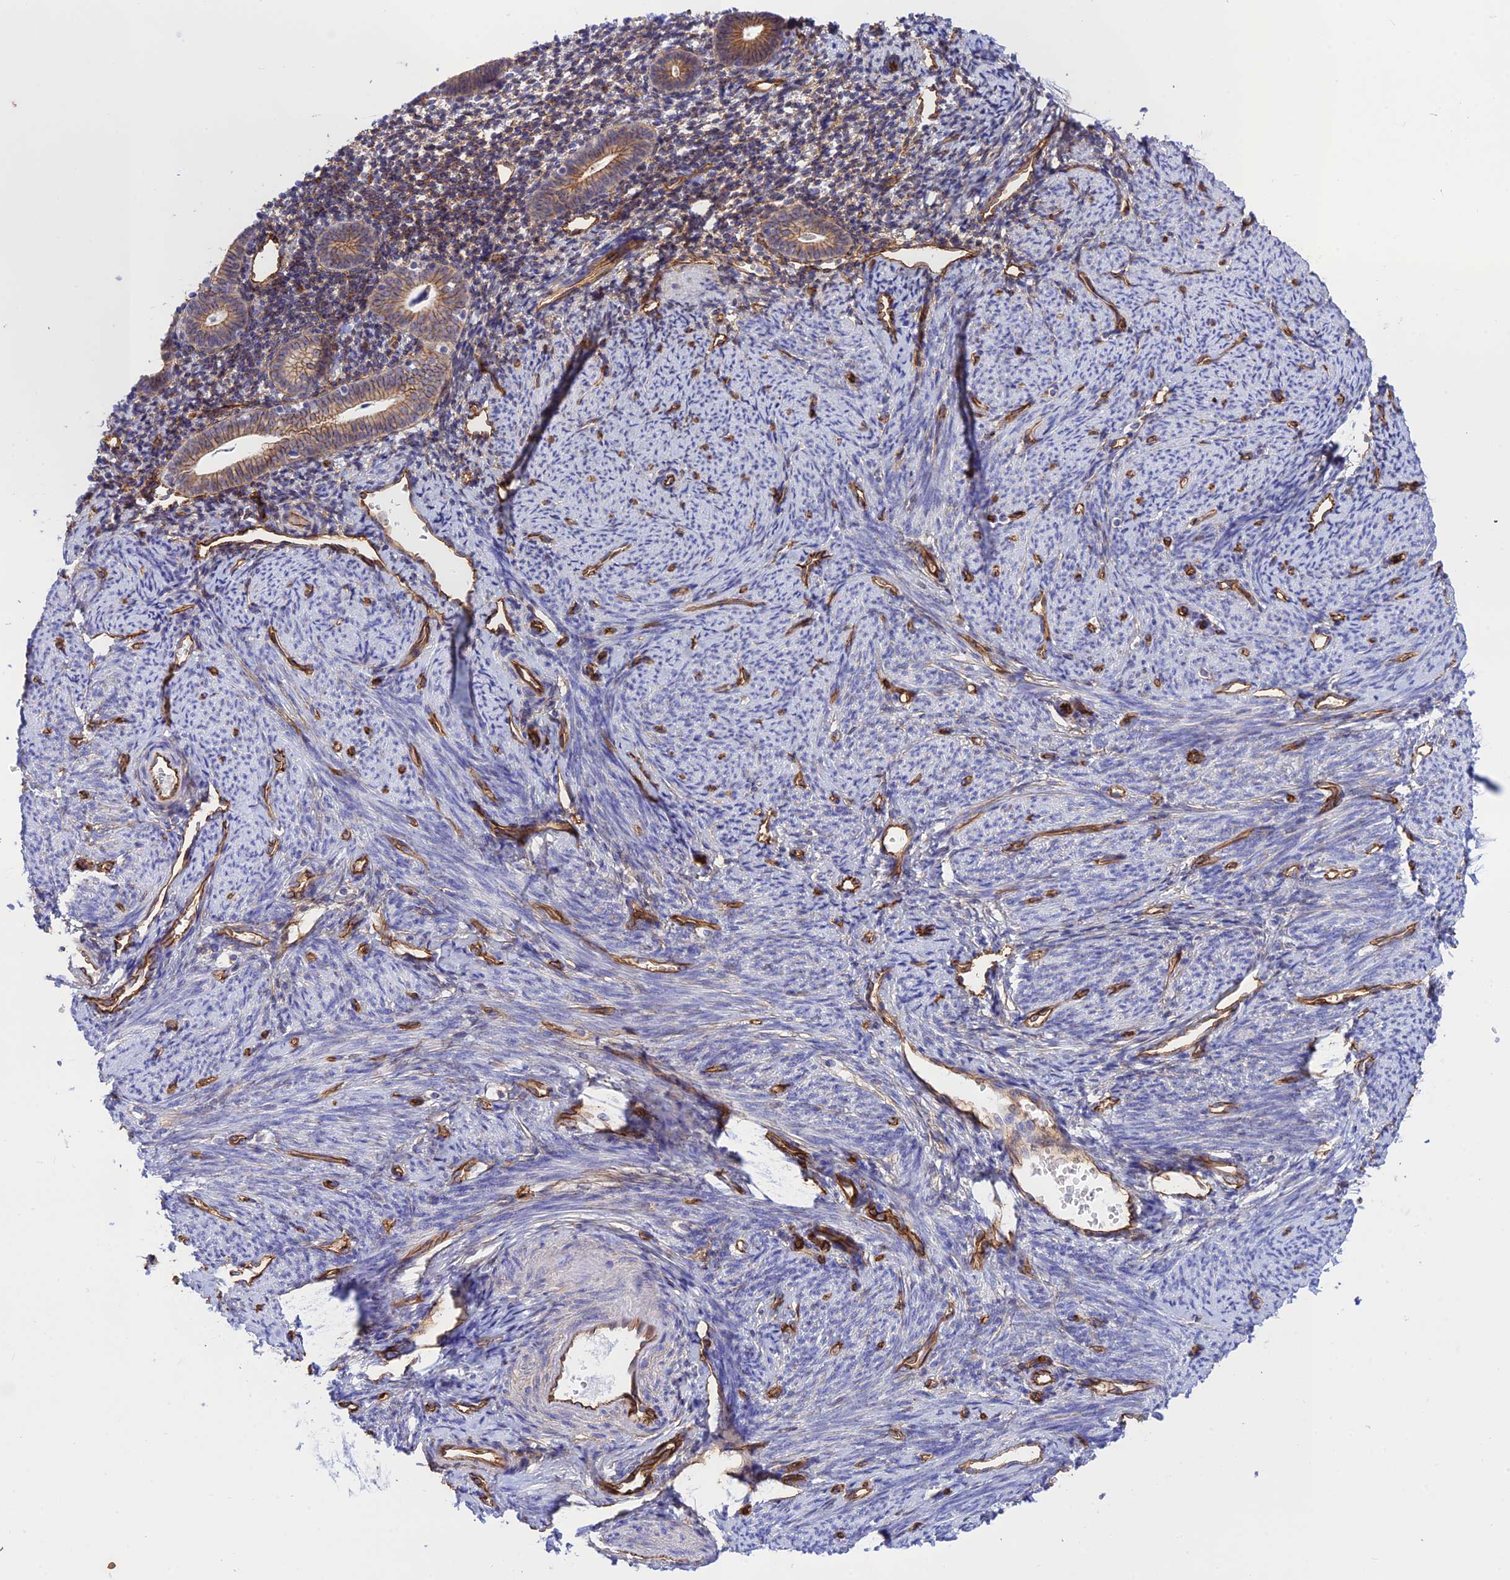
{"staining": {"intensity": "weak", "quantity": "<25%", "location": "cytoplasmic/membranous"}, "tissue": "endometrium", "cell_type": "Cells in endometrial stroma", "image_type": "normal", "snomed": [{"axis": "morphology", "description": "Normal tissue, NOS"}, {"axis": "topography", "description": "Endometrium"}], "caption": "Endometrium stained for a protein using IHC reveals no positivity cells in endometrial stroma.", "gene": "YPEL5", "patient": {"sex": "female", "age": 56}}